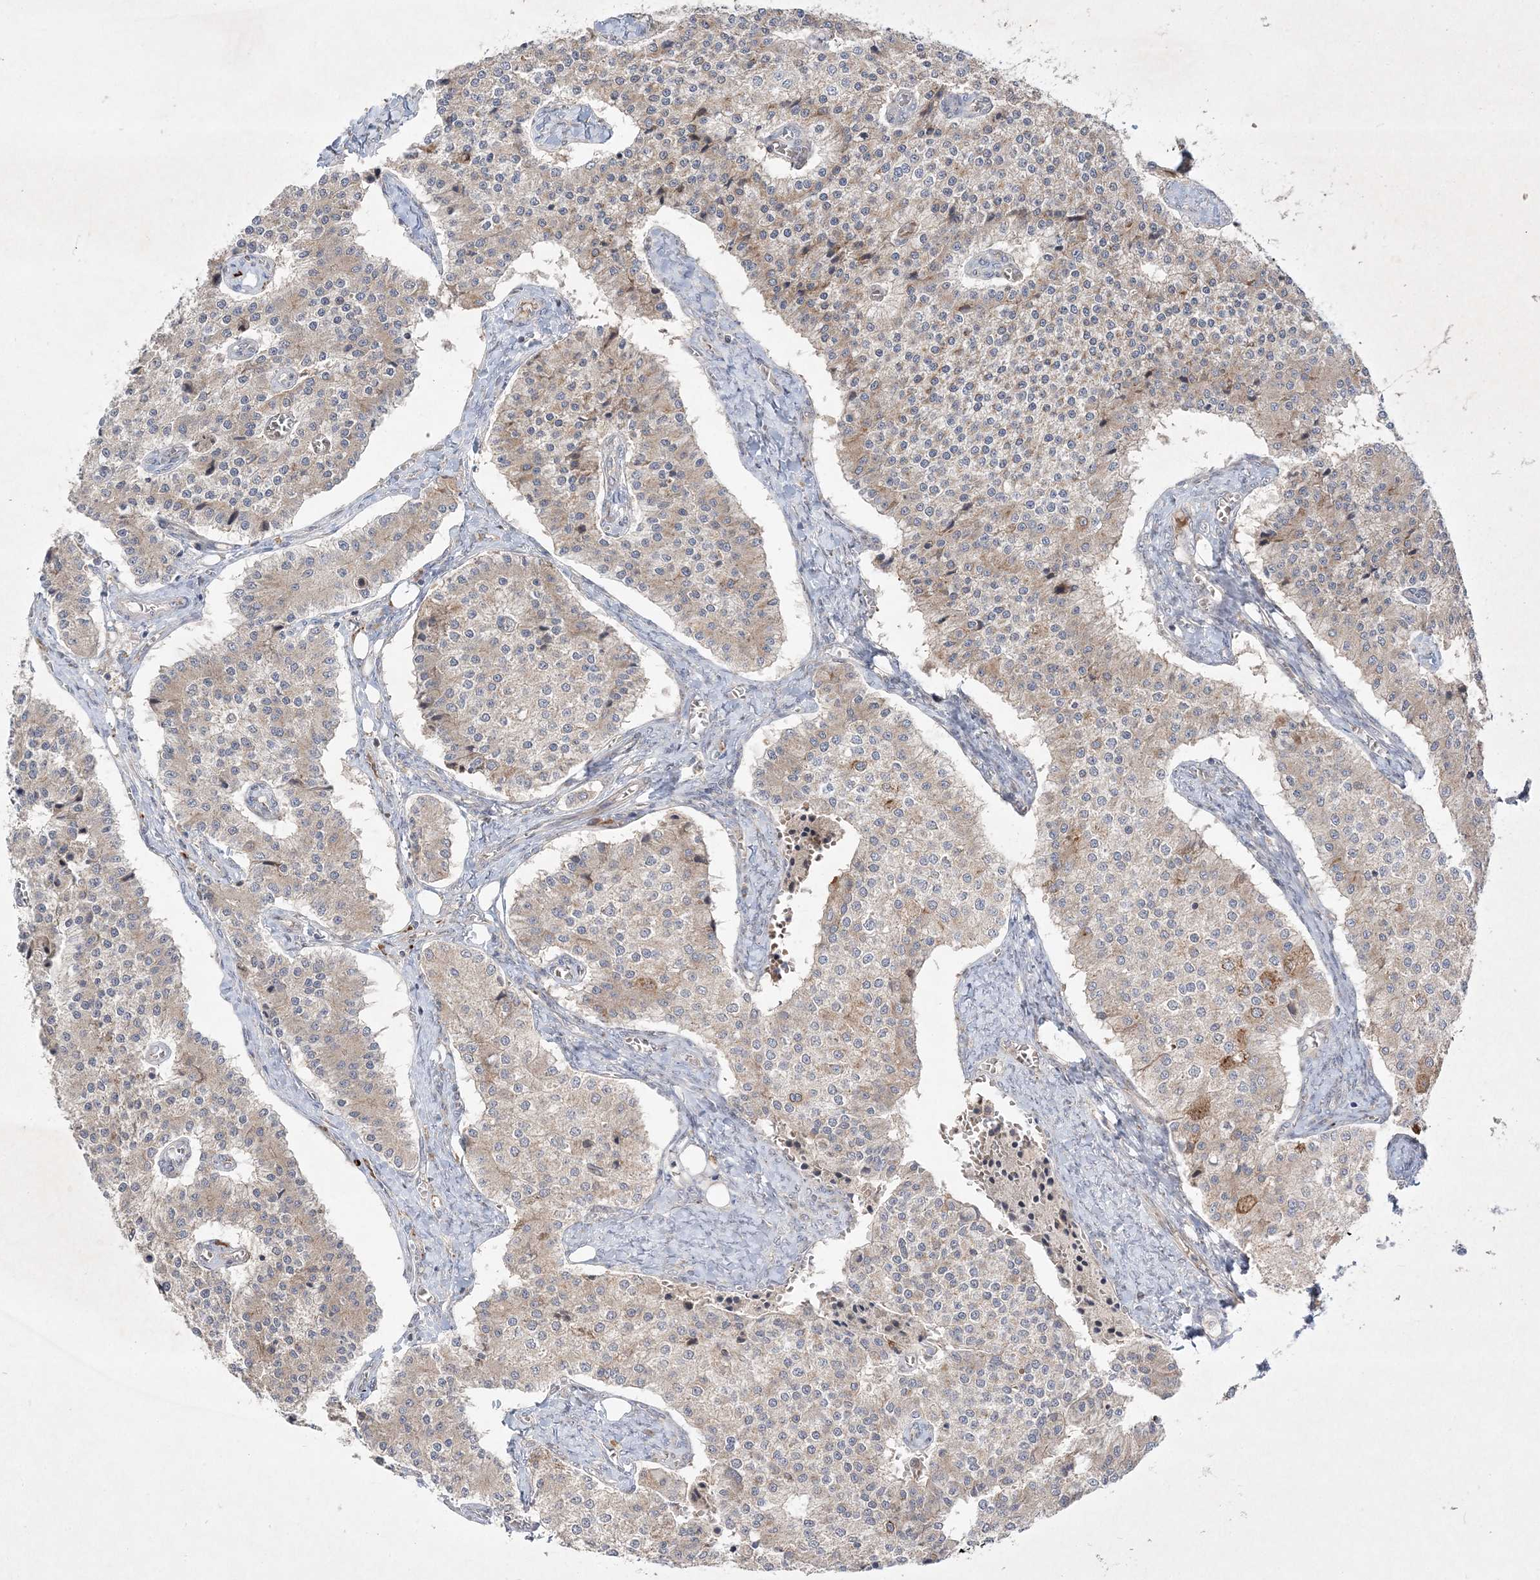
{"staining": {"intensity": "weak", "quantity": "25%-75%", "location": "cytoplasmic/membranous"}, "tissue": "carcinoid", "cell_type": "Tumor cells", "image_type": "cancer", "snomed": [{"axis": "morphology", "description": "Carcinoid, malignant, NOS"}, {"axis": "topography", "description": "Colon"}], "caption": "Human malignant carcinoid stained with a protein marker shows weak staining in tumor cells.", "gene": "CLNK", "patient": {"sex": "female", "age": 52}}